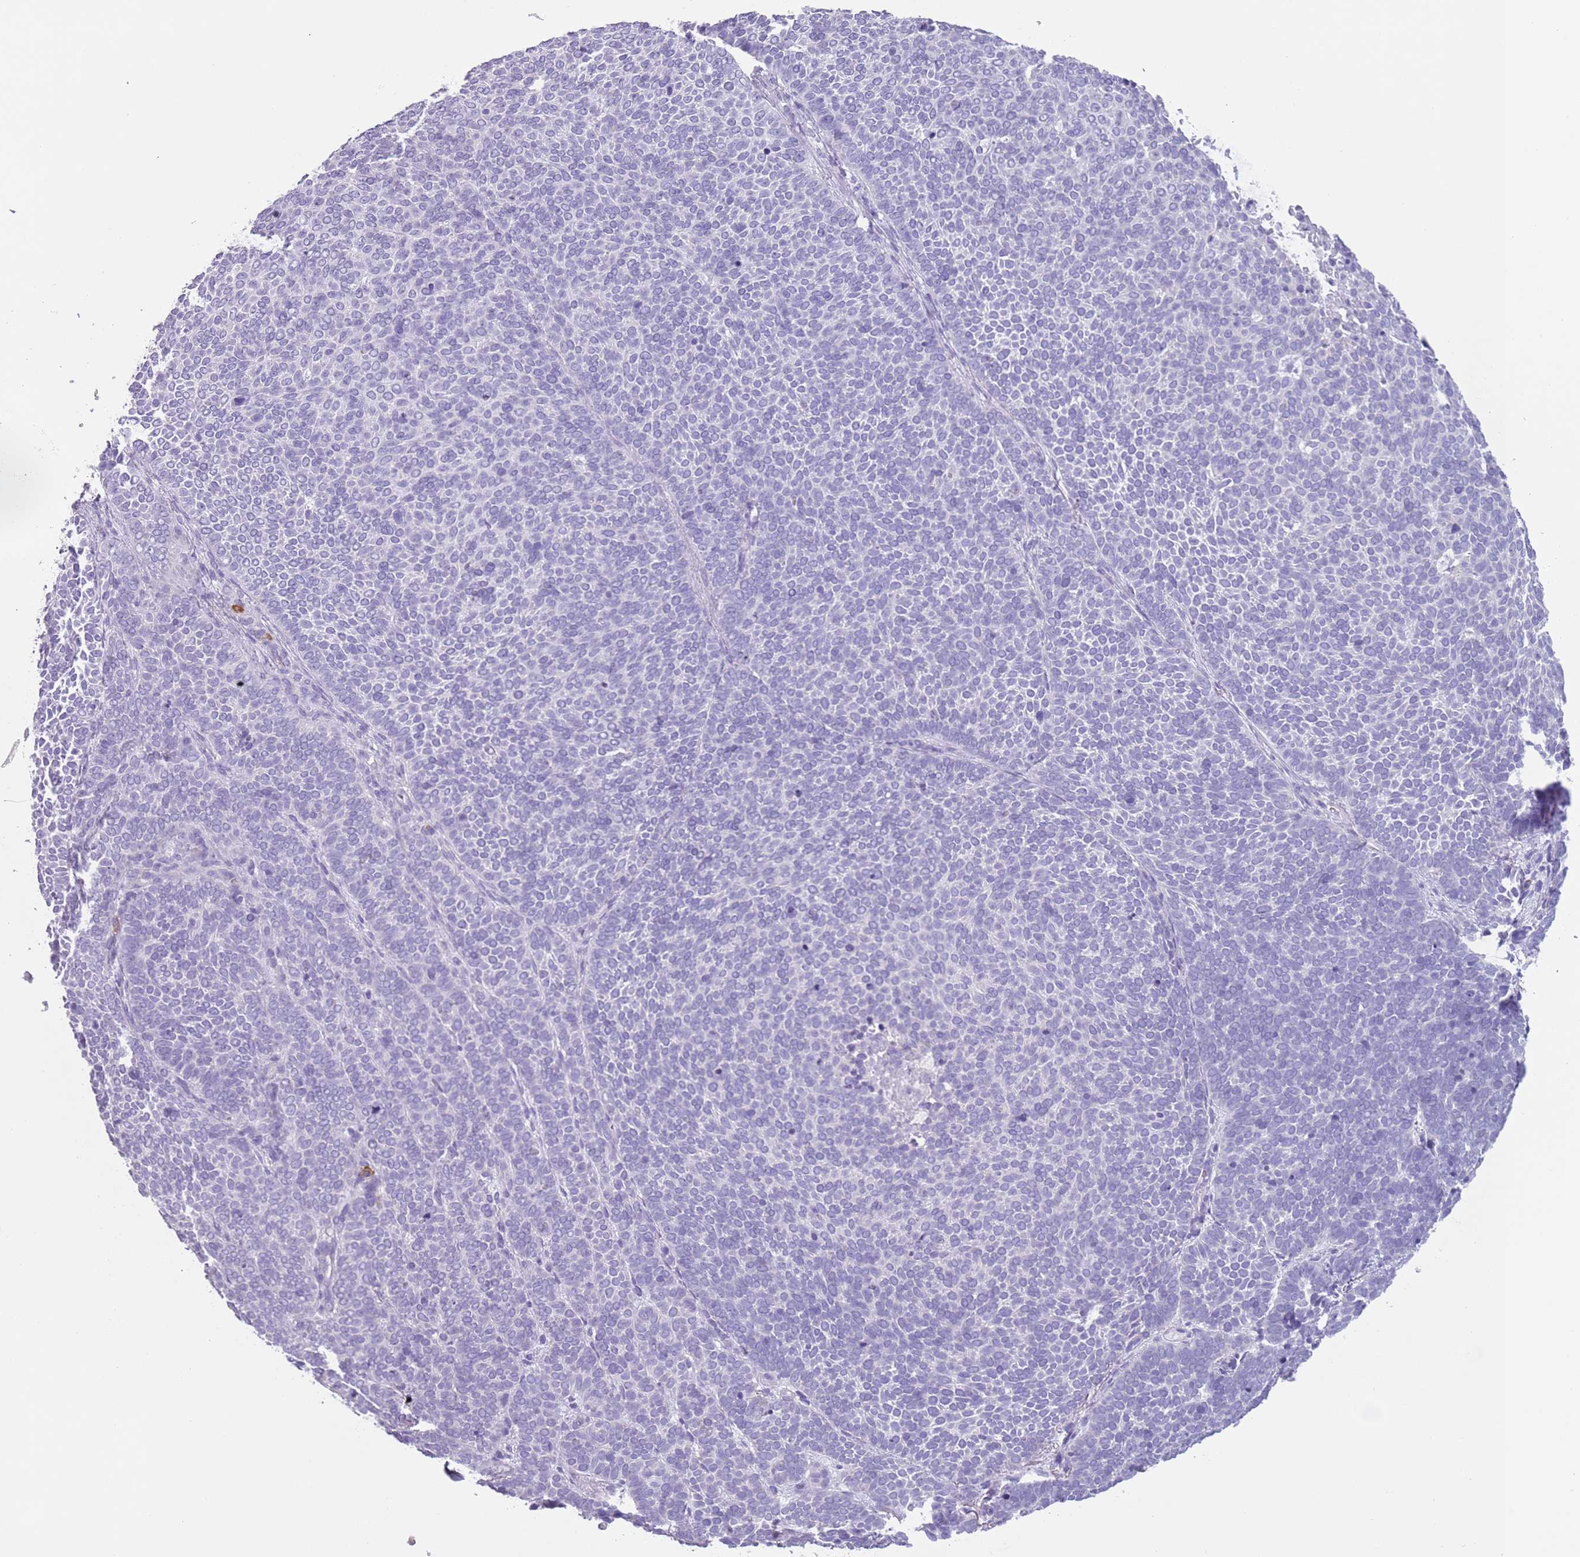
{"staining": {"intensity": "negative", "quantity": "none", "location": "none"}, "tissue": "skin cancer", "cell_type": "Tumor cells", "image_type": "cancer", "snomed": [{"axis": "morphology", "description": "Basal cell carcinoma"}, {"axis": "topography", "description": "Skin"}], "caption": "Human basal cell carcinoma (skin) stained for a protein using IHC demonstrates no expression in tumor cells.", "gene": "HYOU1", "patient": {"sex": "female", "age": 77}}